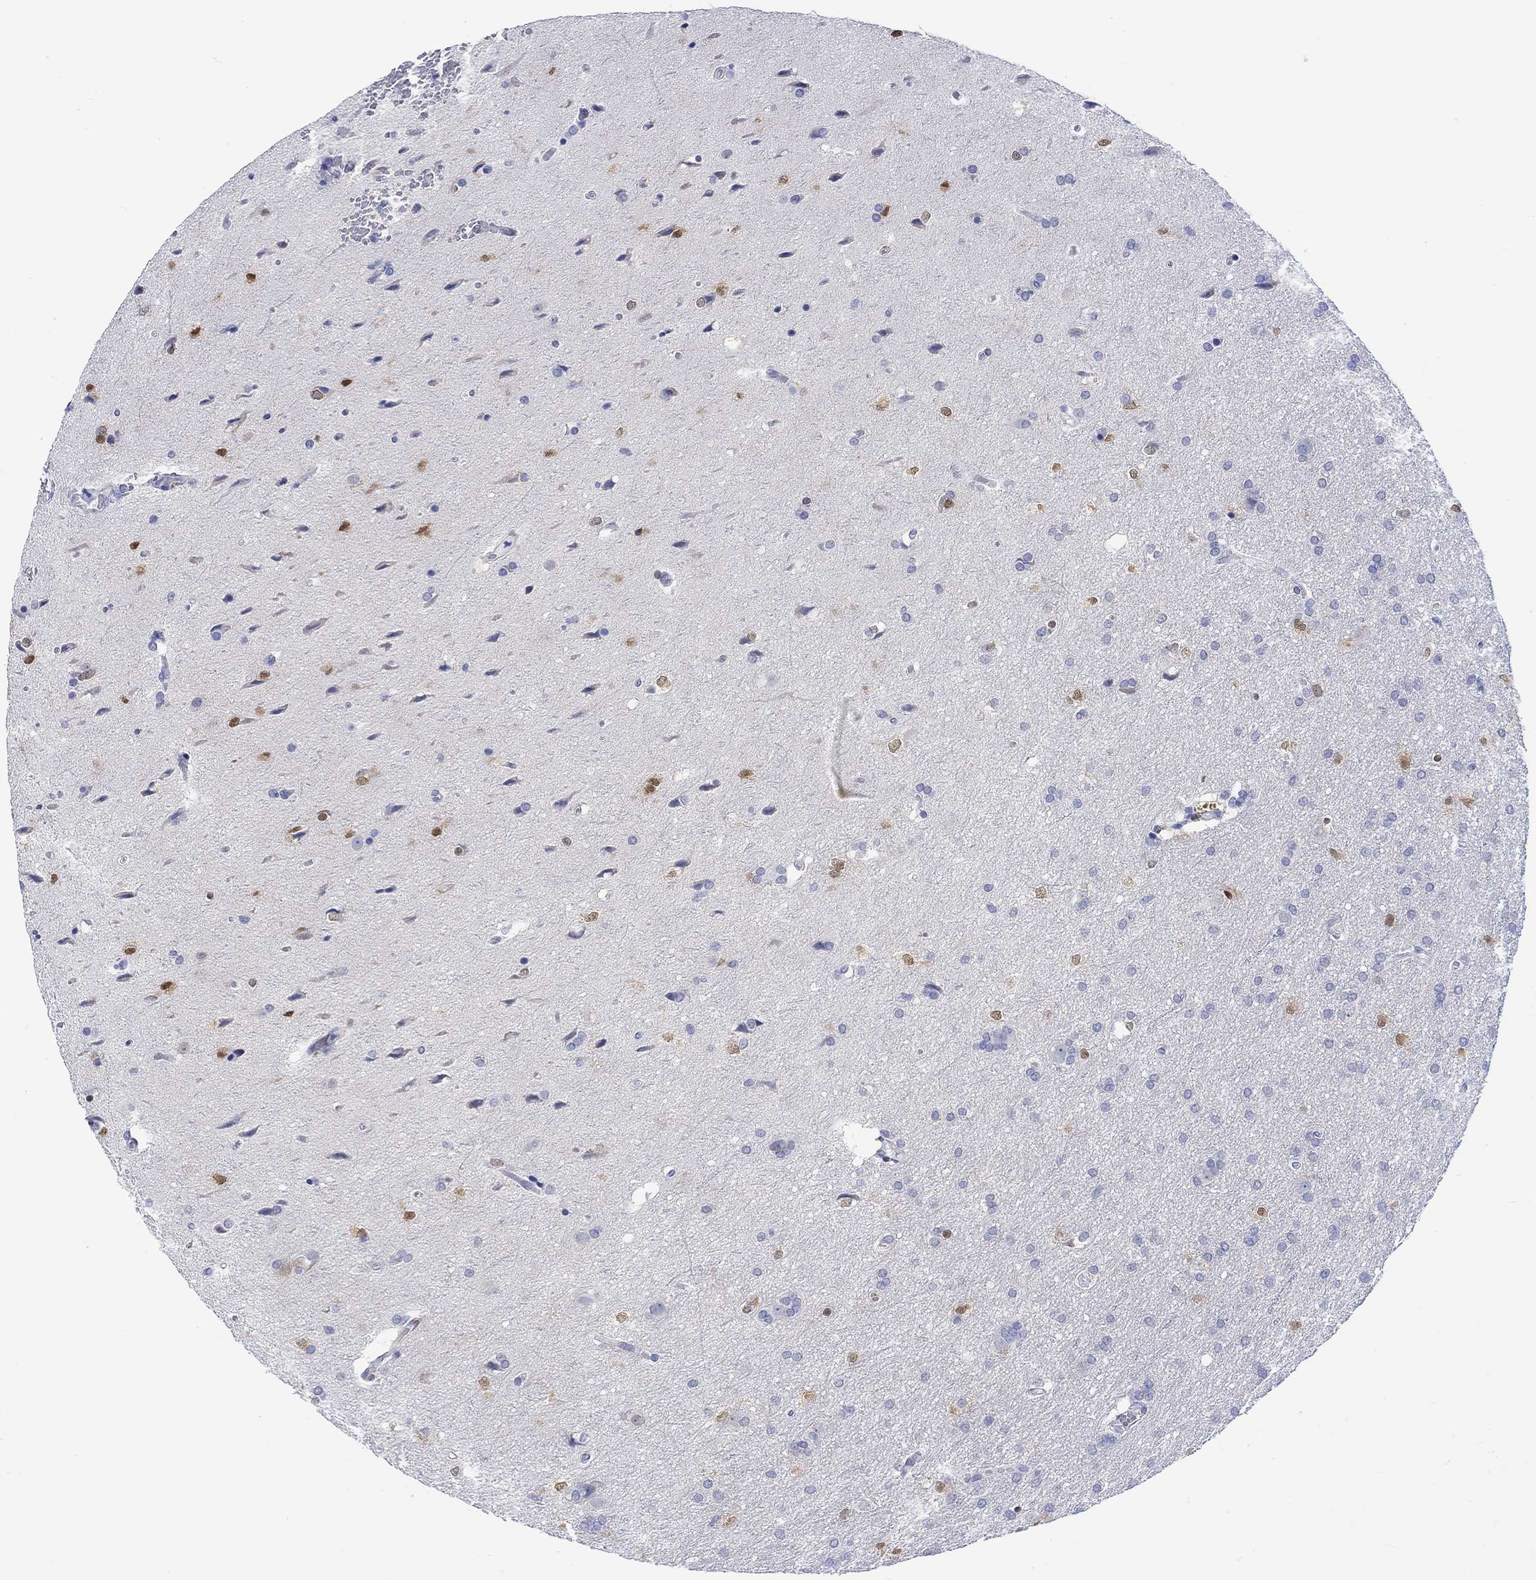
{"staining": {"intensity": "strong", "quantity": "<25%", "location": "nuclear"}, "tissue": "glioma", "cell_type": "Tumor cells", "image_type": "cancer", "snomed": [{"axis": "morphology", "description": "Glioma, malignant, Low grade"}, {"axis": "topography", "description": "Brain"}], "caption": "A brown stain highlights strong nuclear expression of a protein in human glioma tumor cells.", "gene": "MSI1", "patient": {"sex": "female", "age": 32}}